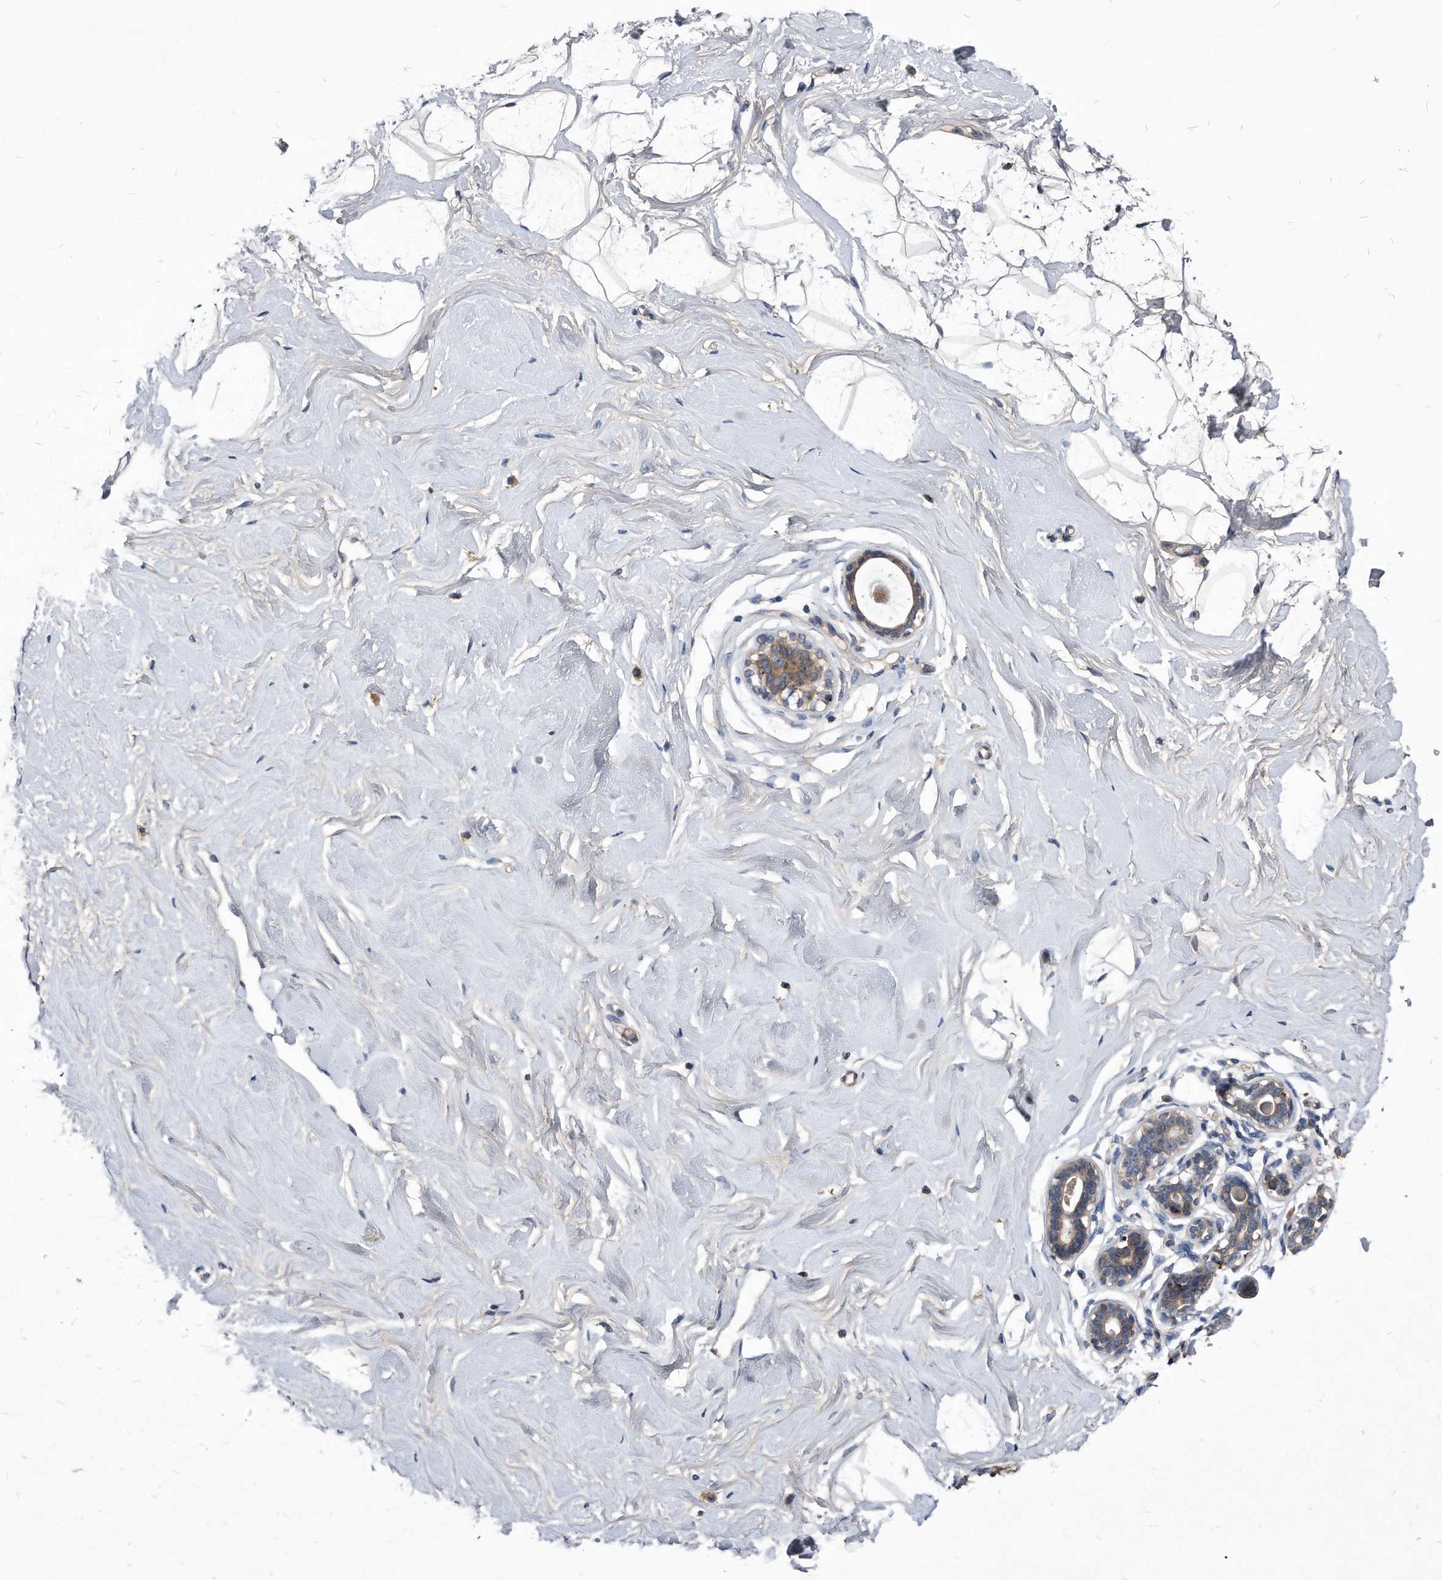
{"staining": {"intensity": "negative", "quantity": "none", "location": "none"}, "tissue": "breast", "cell_type": "Adipocytes", "image_type": "normal", "snomed": [{"axis": "morphology", "description": "Normal tissue, NOS"}, {"axis": "morphology", "description": "Adenoma, NOS"}, {"axis": "topography", "description": "Breast"}], "caption": "A micrograph of human breast is negative for staining in adipocytes. (DAB immunohistochemistry visualized using brightfield microscopy, high magnification).", "gene": "MGAT4A", "patient": {"sex": "female", "age": 23}}